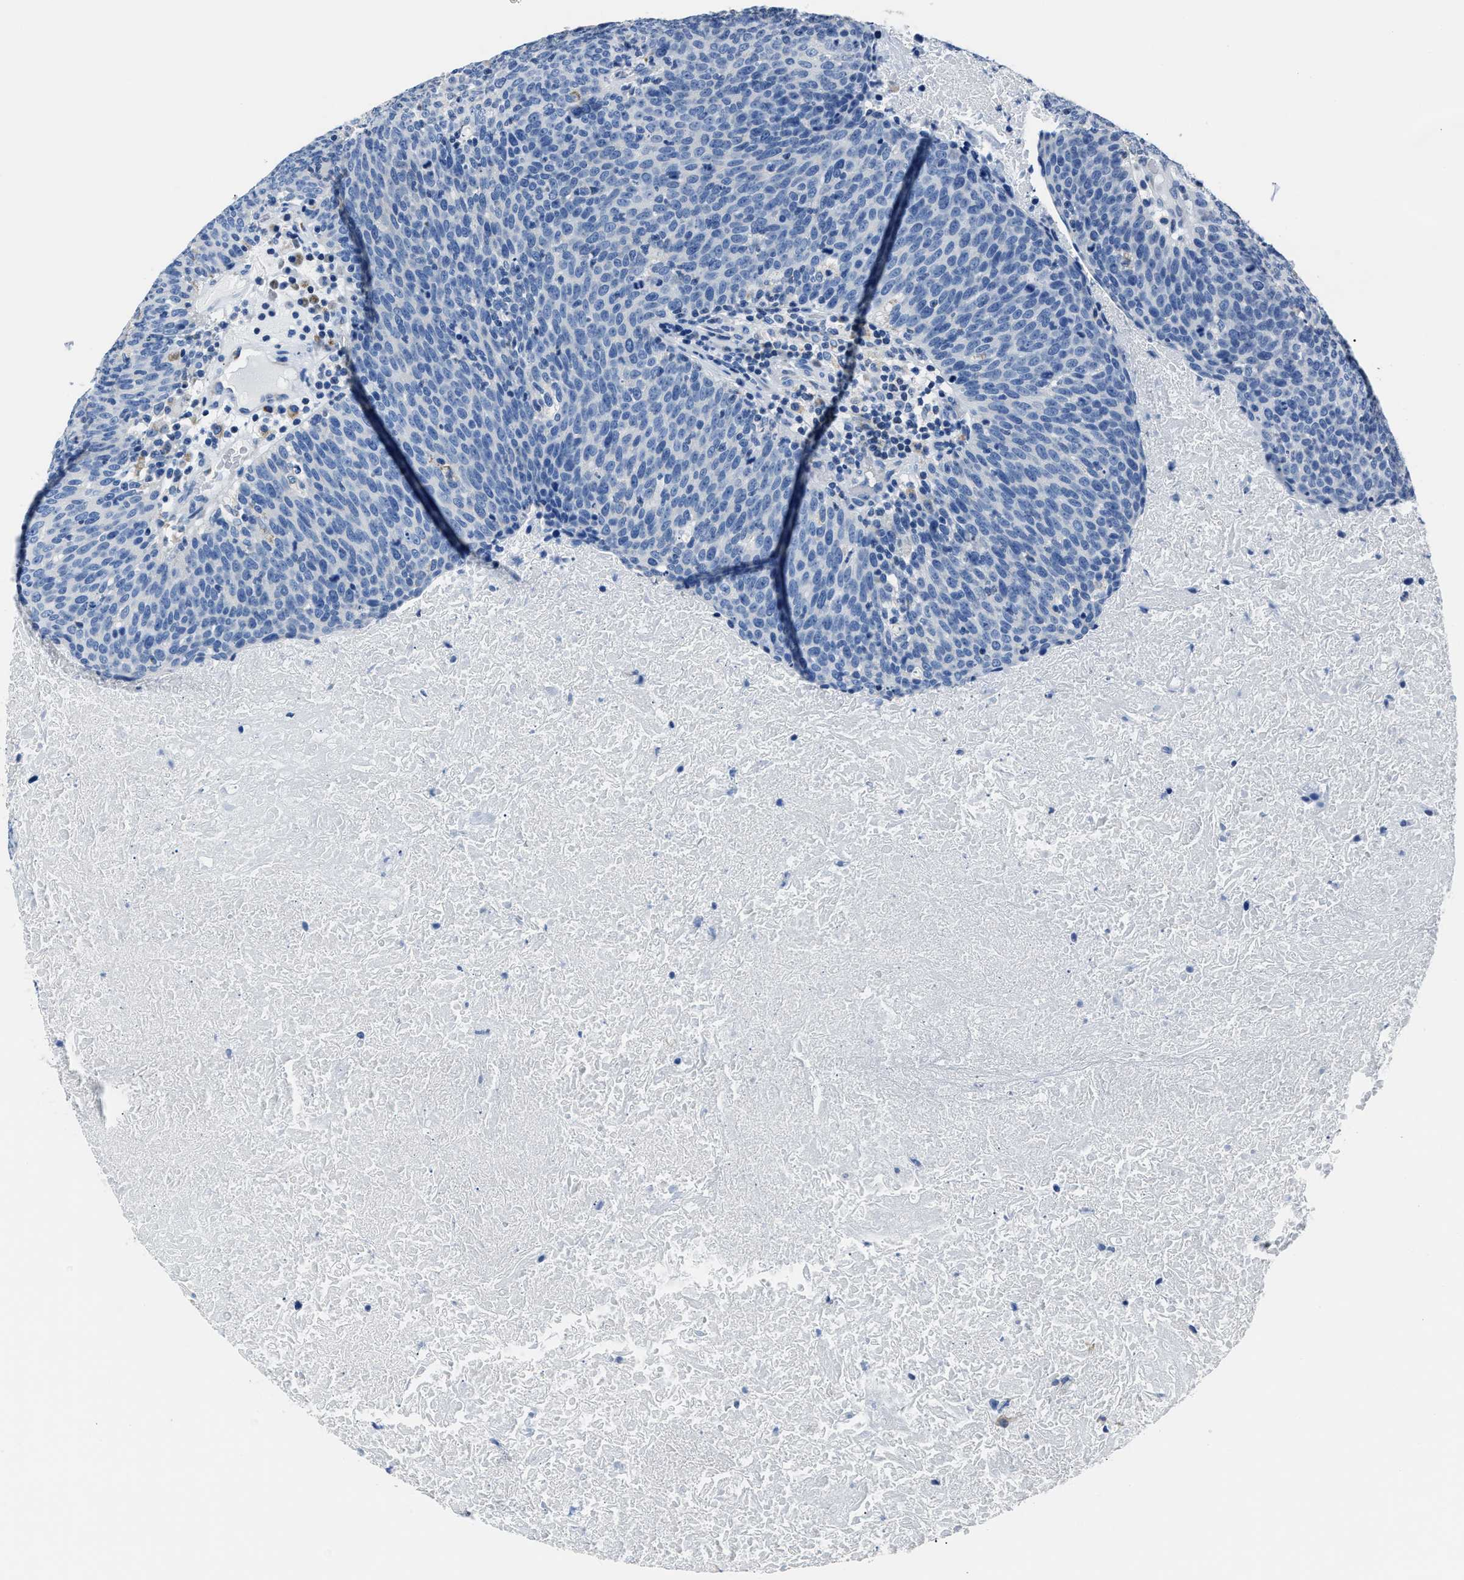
{"staining": {"intensity": "negative", "quantity": "none", "location": "none"}, "tissue": "head and neck cancer", "cell_type": "Tumor cells", "image_type": "cancer", "snomed": [{"axis": "morphology", "description": "Squamous cell carcinoma, NOS"}, {"axis": "morphology", "description": "Squamous cell carcinoma, metastatic, NOS"}, {"axis": "topography", "description": "Lymph node"}, {"axis": "topography", "description": "Head-Neck"}], "caption": "The photomicrograph demonstrates no significant expression in tumor cells of squamous cell carcinoma (head and neck).", "gene": "AMACR", "patient": {"sex": "male", "age": 62}}